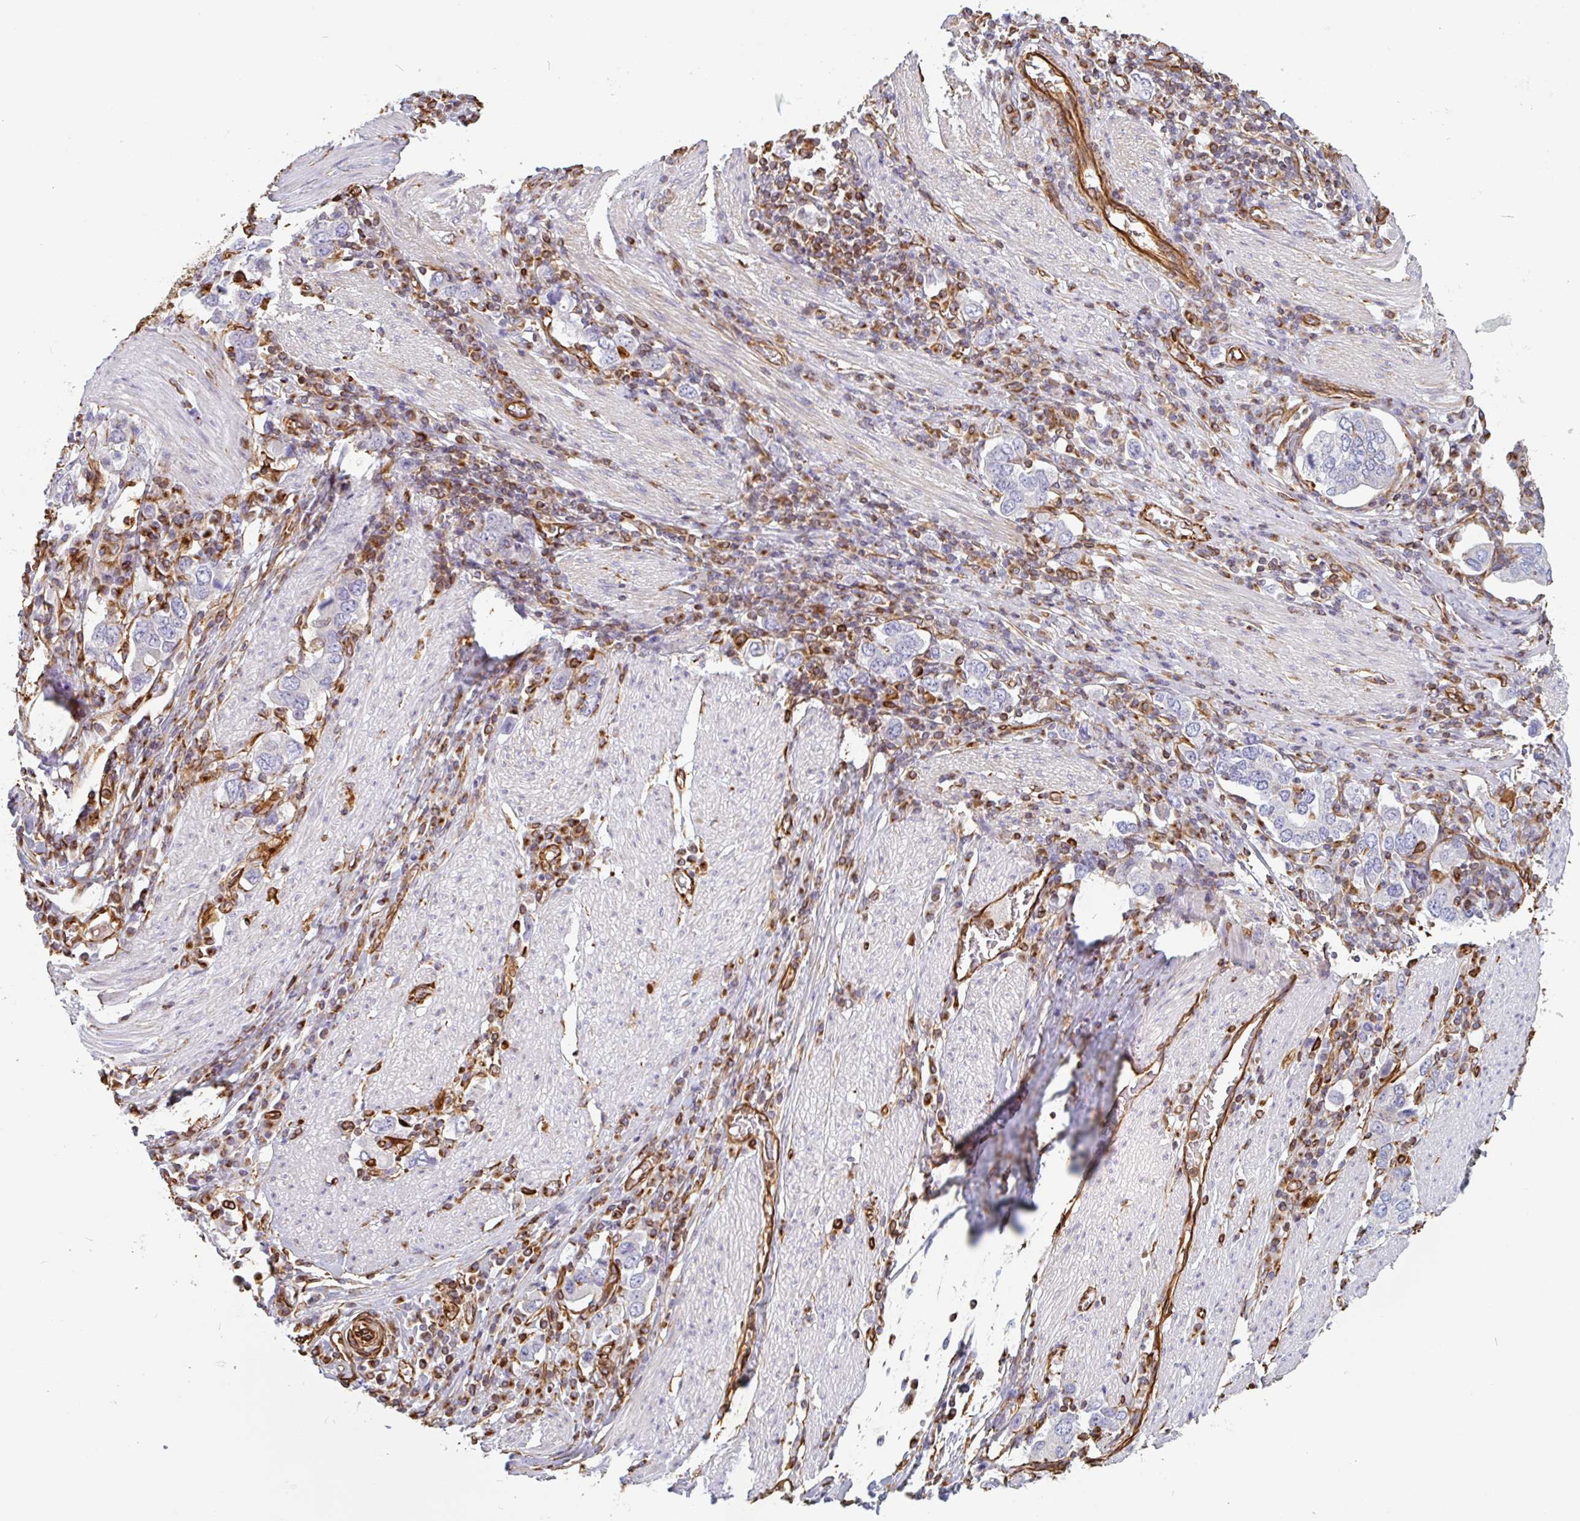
{"staining": {"intensity": "negative", "quantity": "none", "location": "none"}, "tissue": "stomach cancer", "cell_type": "Tumor cells", "image_type": "cancer", "snomed": [{"axis": "morphology", "description": "Adenocarcinoma, NOS"}, {"axis": "topography", "description": "Stomach, upper"}, {"axis": "topography", "description": "Stomach"}], "caption": "Immunohistochemistry (IHC) micrograph of neoplastic tissue: human stomach cancer stained with DAB (3,3'-diaminobenzidine) reveals no significant protein staining in tumor cells. (DAB (3,3'-diaminobenzidine) IHC with hematoxylin counter stain).", "gene": "PPFIA1", "patient": {"sex": "male", "age": 62}}